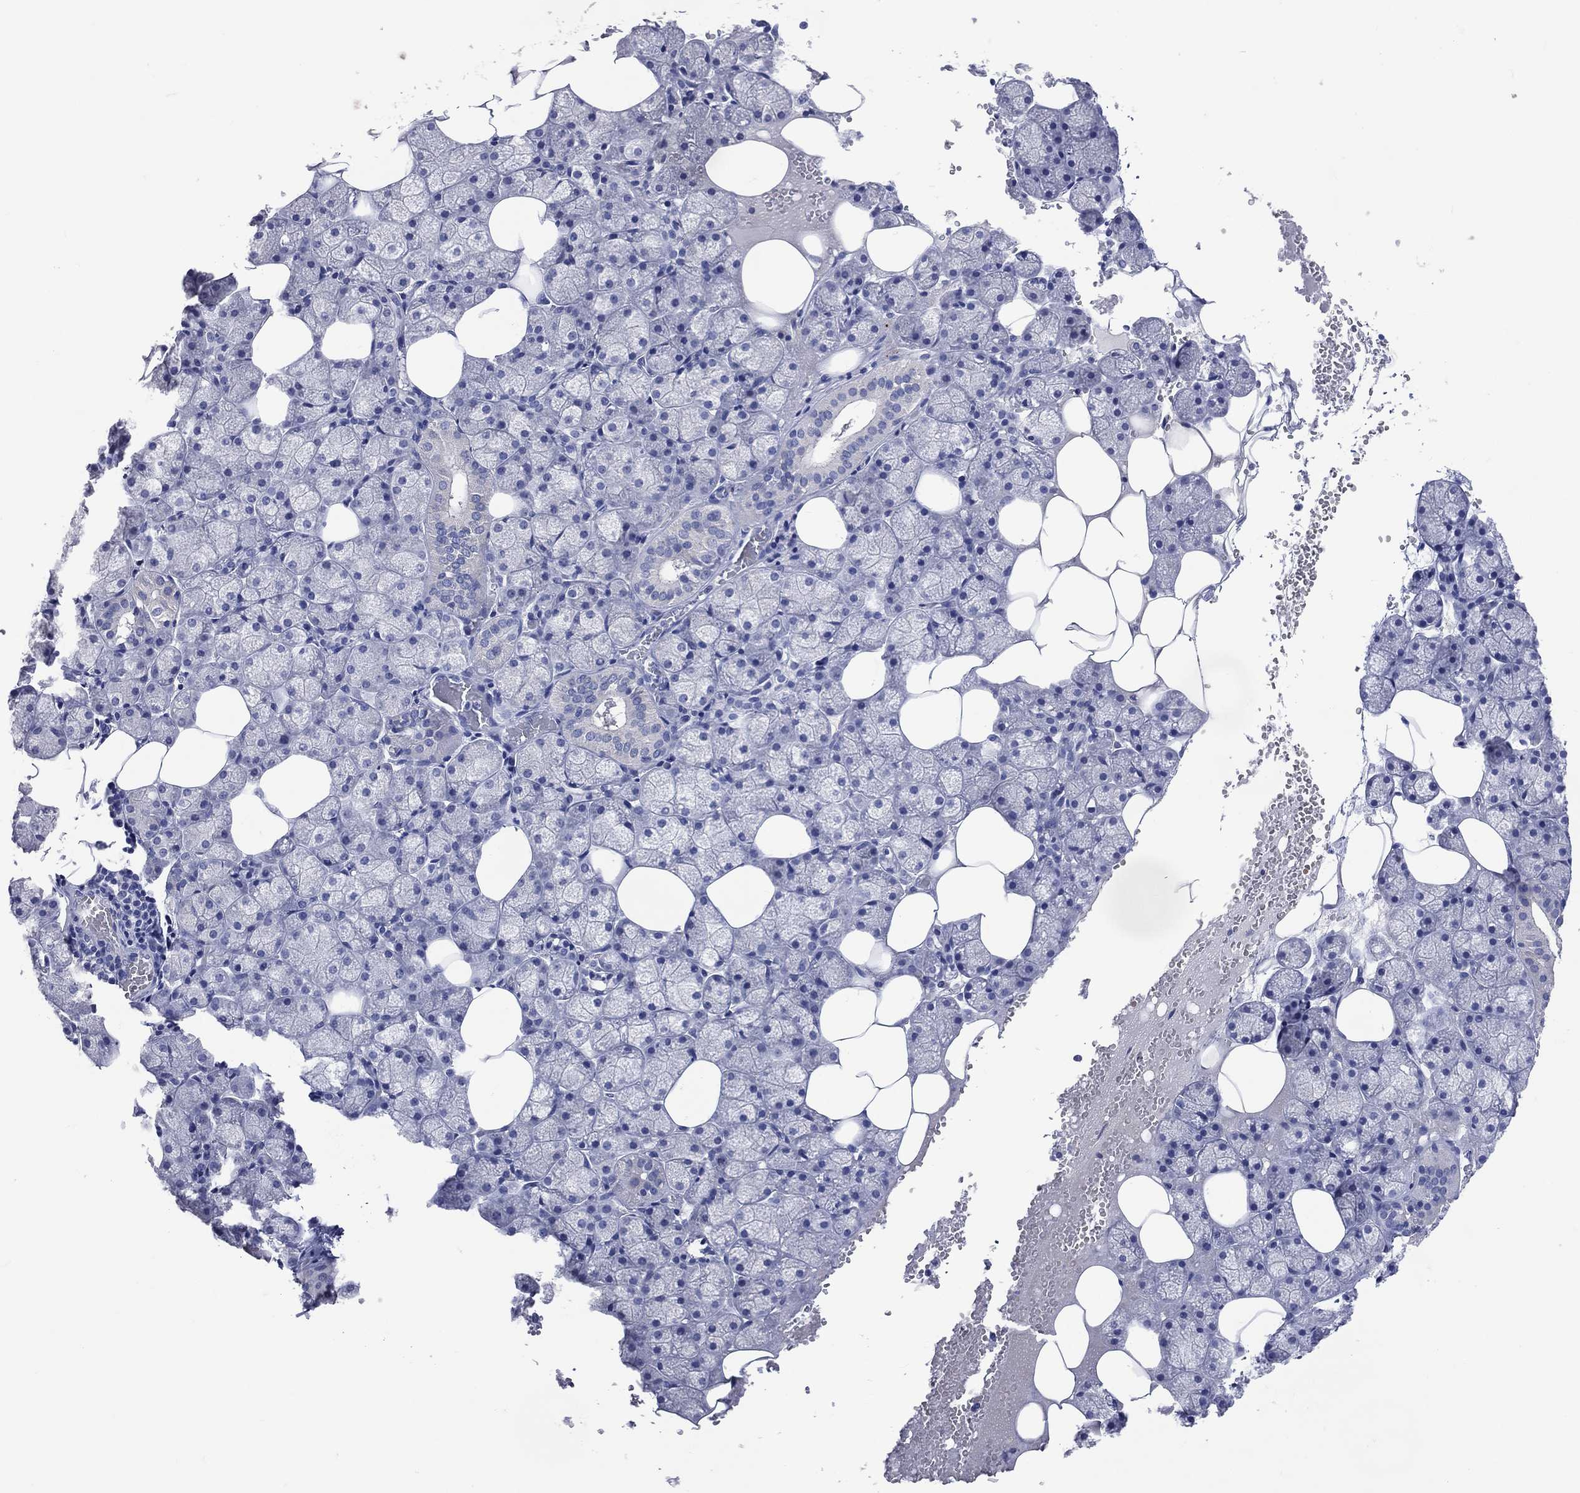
{"staining": {"intensity": "negative", "quantity": "none", "location": "none"}, "tissue": "salivary gland", "cell_type": "Glandular cells", "image_type": "normal", "snomed": [{"axis": "morphology", "description": "Normal tissue, NOS"}, {"axis": "topography", "description": "Salivary gland"}], "caption": "Protein analysis of benign salivary gland exhibits no significant staining in glandular cells. (DAB immunohistochemistry (IHC), high magnification).", "gene": "DNAH6", "patient": {"sex": "male", "age": 38}}